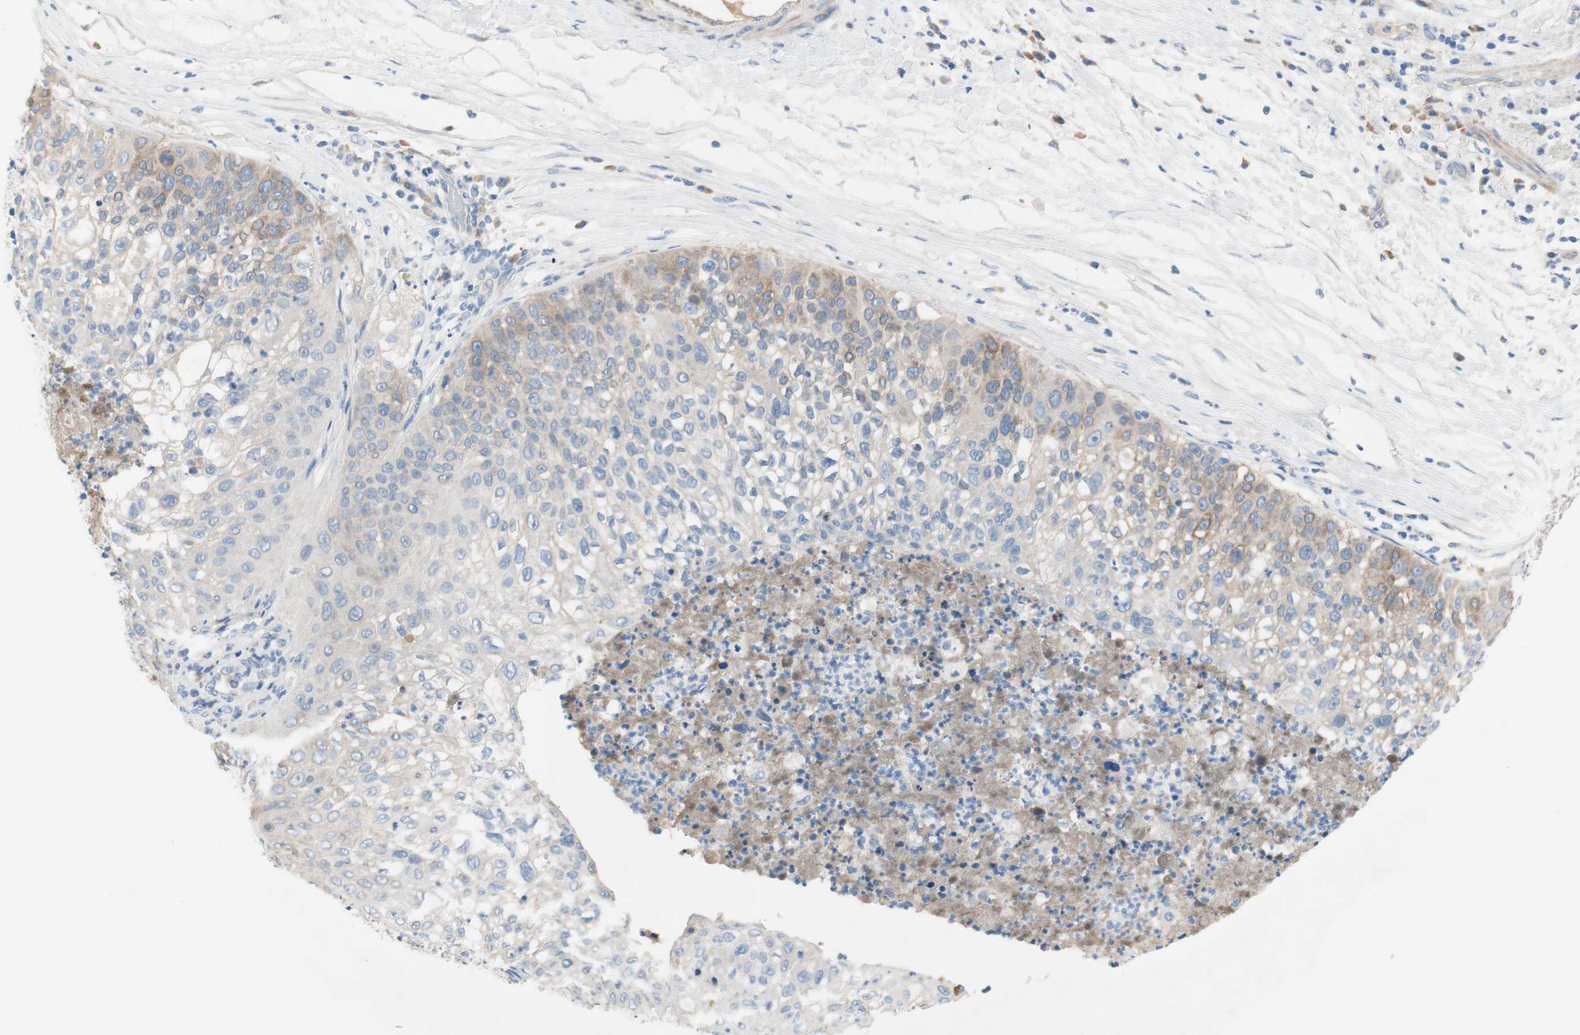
{"staining": {"intensity": "moderate", "quantity": "<25%", "location": "cytoplasmic/membranous"}, "tissue": "lung cancer", "cell_type": "Tumor cells", "image_type": "cancer", "snomed": [{"axis": "morphology", "description": "Inflammation, NOS"}, {"axis": "morphology", "description": "Squamous cell carcinoma, NOS"}, {"axis": "topography", "description": "Lymph node"}, {"axis": "topography", "description": "Soft tissue"}, {"axis": "topography", "description": "Lung"}], "caption": "Moderate cytoplasmic/membranous staining is seen in approximately <25% of tumor cells in lung squamous cell carcinoma.", "gene": "FDFT1", "patient": {"sex": "male", "age": 66}}